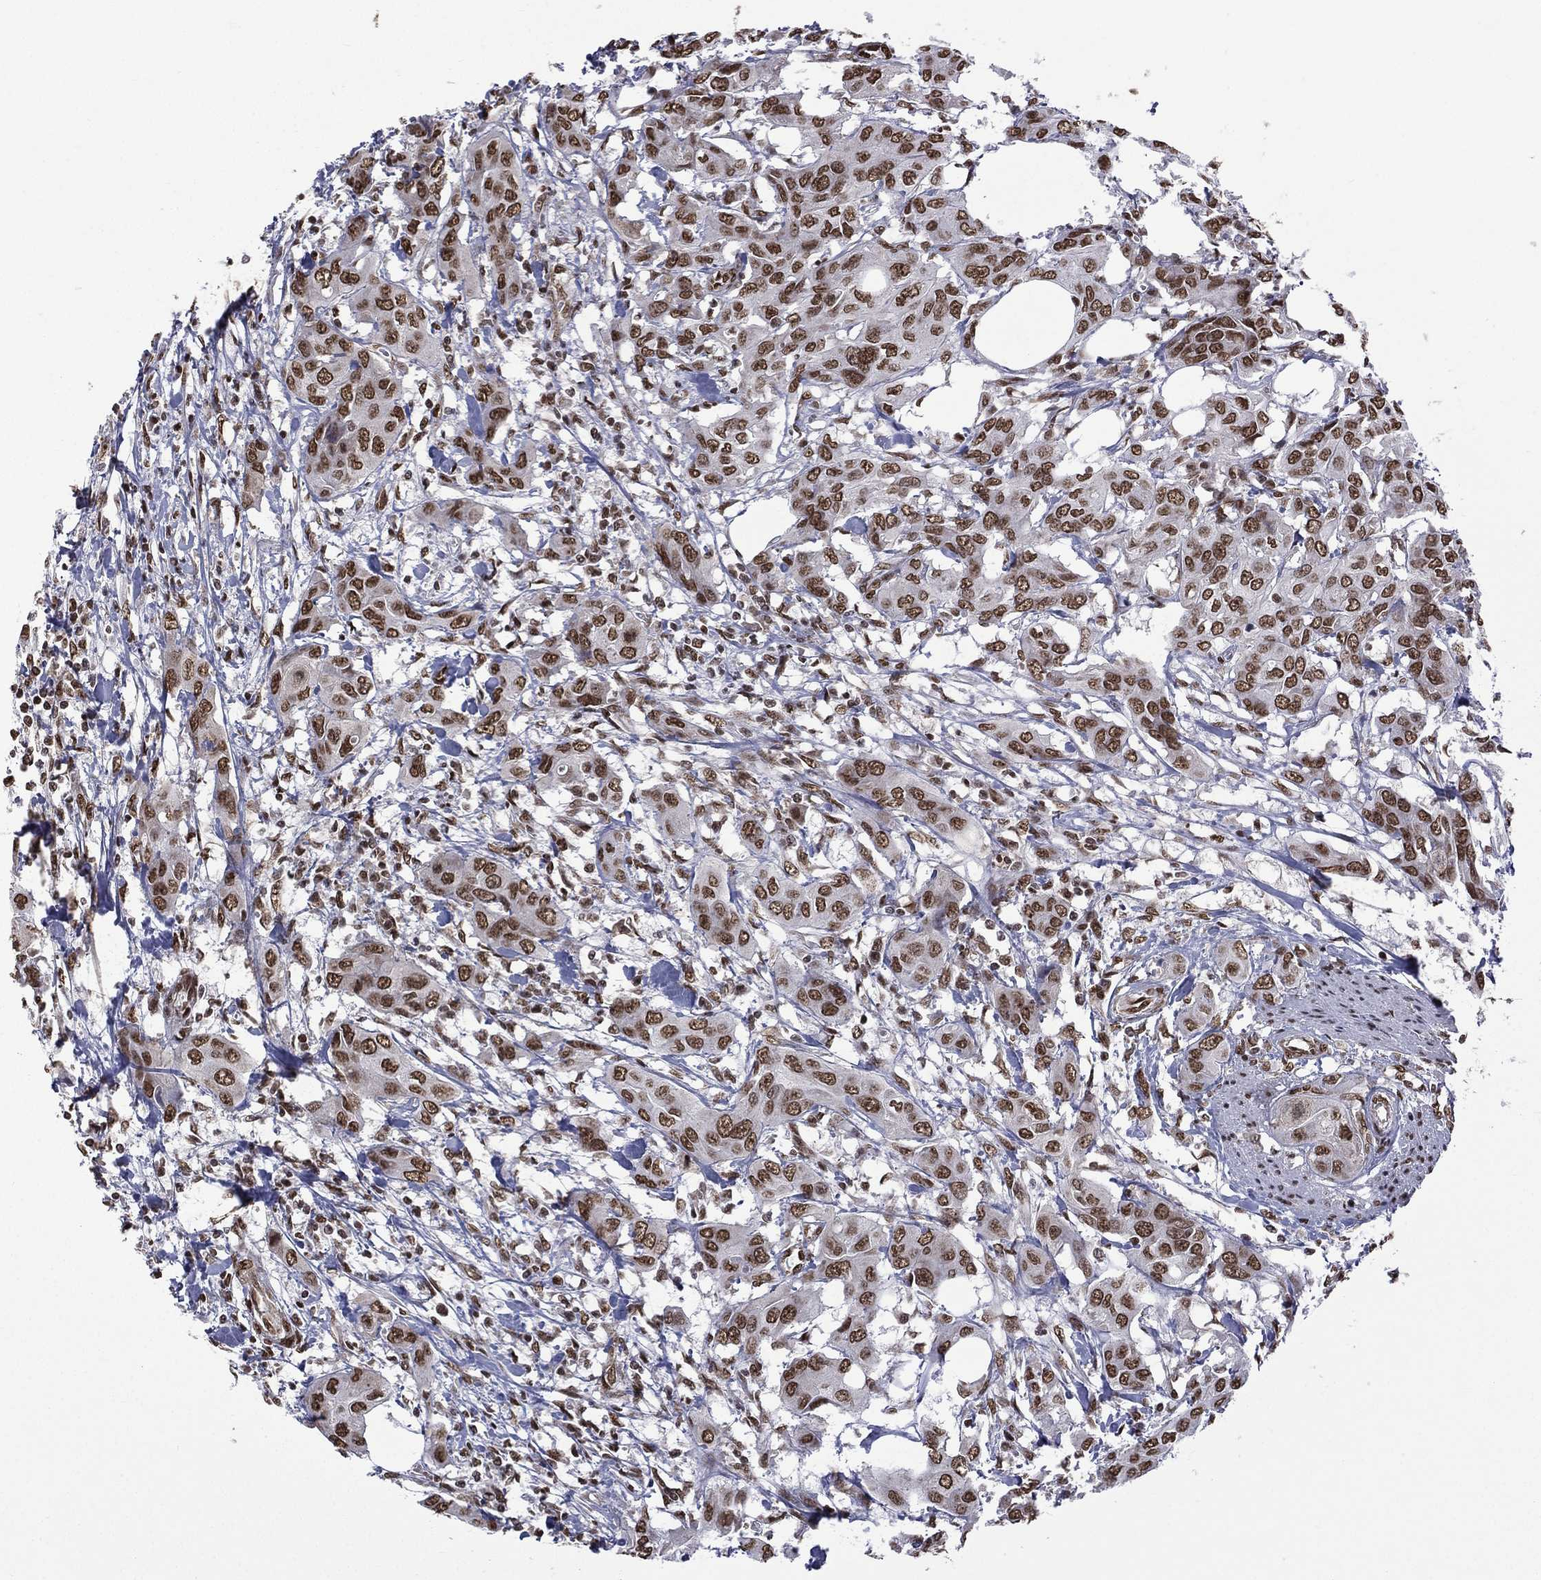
{"staining": {"intensity": "strong", "quantity": ">75%", "location": "nuclear"}, "tissue": "urothelial cancer", "cell_type": "Tumor cells", "image_type": "cancer", "snomed": [{"axis": "morphology", "description": "Urothelial carcinoma, NOS"}, {"axis": "morphology", "description": "Urothelial carcinoma, High grade"}, {"axis": "topography", "description": "Urinary bladder"}], "caption": "Immunohistochemical staining of urothelial cancer shows strong nuclear protein expression in about >75% of tumor cells.", "gene": "C5orf24", "patient": {"sex": "male", "age": 63}}